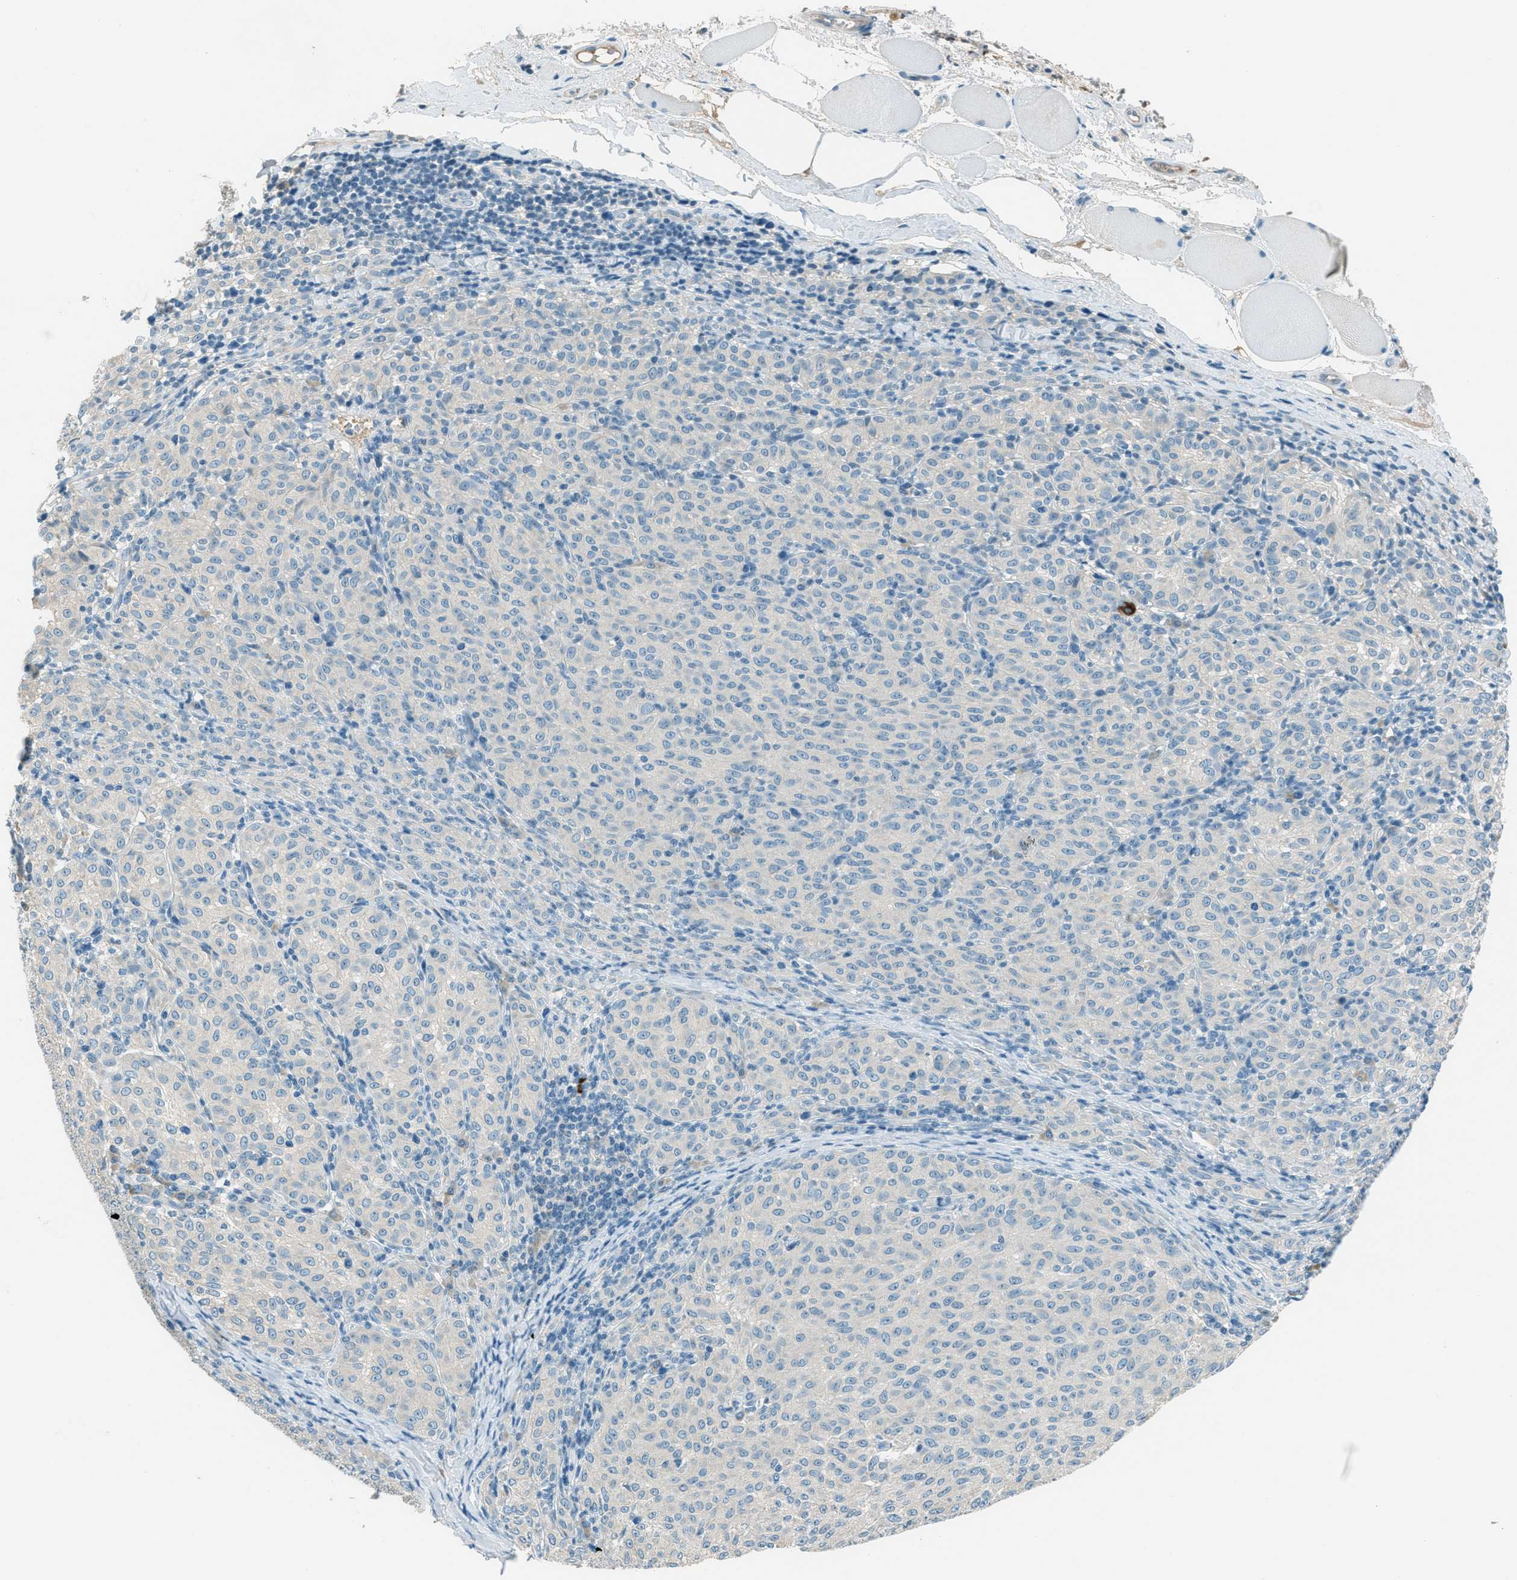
{"staining": {"intensity": "negative", "quantity": "none", "location": "none"}, "tissue": "melanoma", "cell_type": "Tumor cells", "image_type": "cancer", "snomed": [{"axis": "morphology", "description": "Malignant melanoma, NOS"}, {"axis": "topography", "description": "Skin"}], "caption": "Immunohistochemistry of human malignant melanoma exhibits no staining in tumor cells.", "gene": "MSLN", "patient": {"sex": "female", "age": 72}}